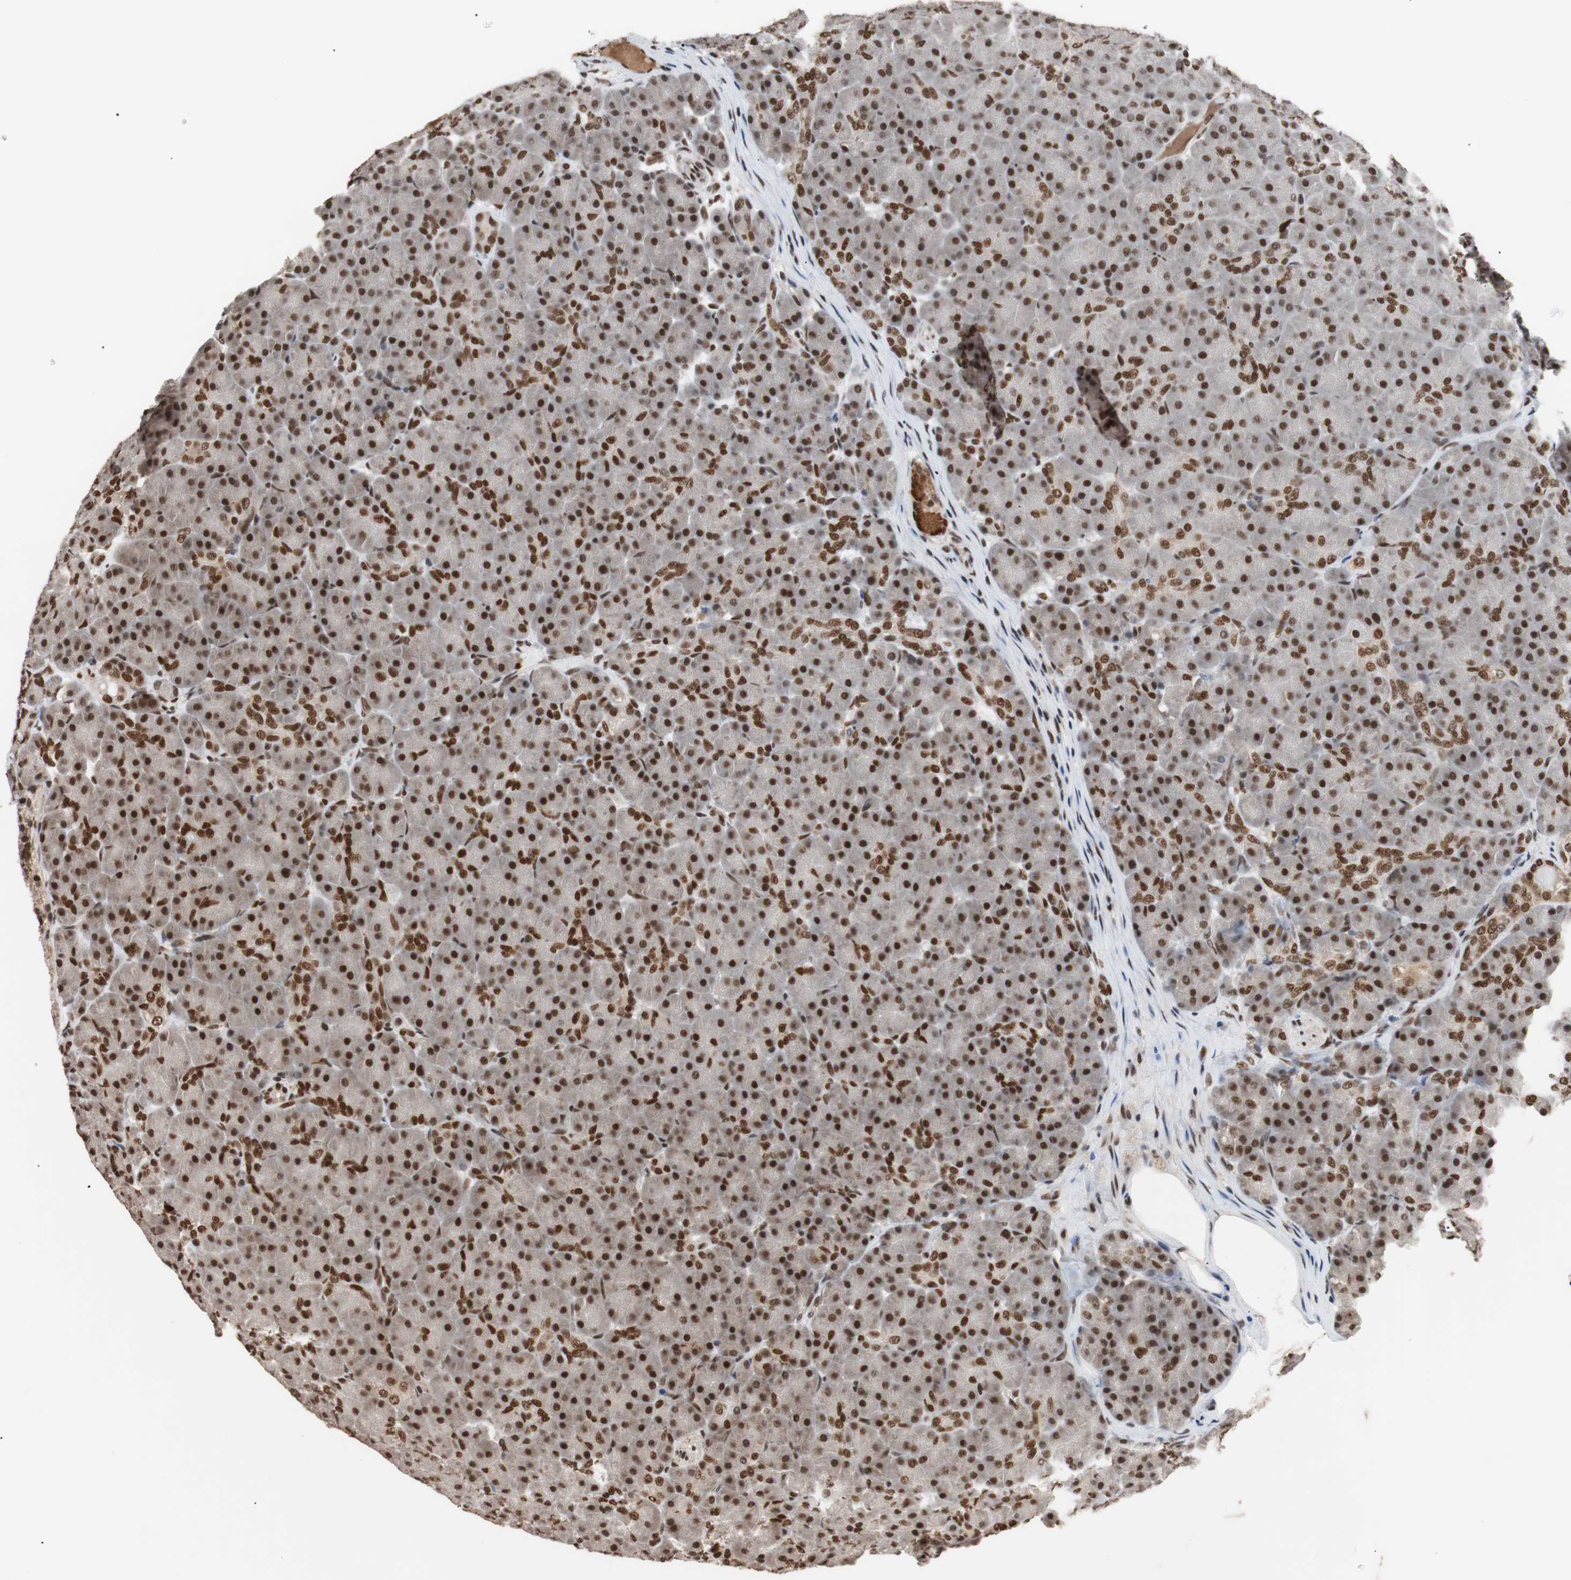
{"staining": {"intensity": "strong", "quantity": ">75%", "location": "nuclear"}, "tissue": "pancreas", "cell_type": "Exocrine glandular cells", "image_type": "normal", "snomed": [{"axis": "morphology", "description": "Normal tissue, NOS"}, {"axis": "topography", "description": "Pancreas"}], "caption": "Approximately >75% of exocrine glandular cells in normal human pancreas exhibit strong nuclear protein expression as visualized by brown immunohistochemical staining.", "gene": "CHAMP1", "patient": {"sex": "male", "age": 66}}